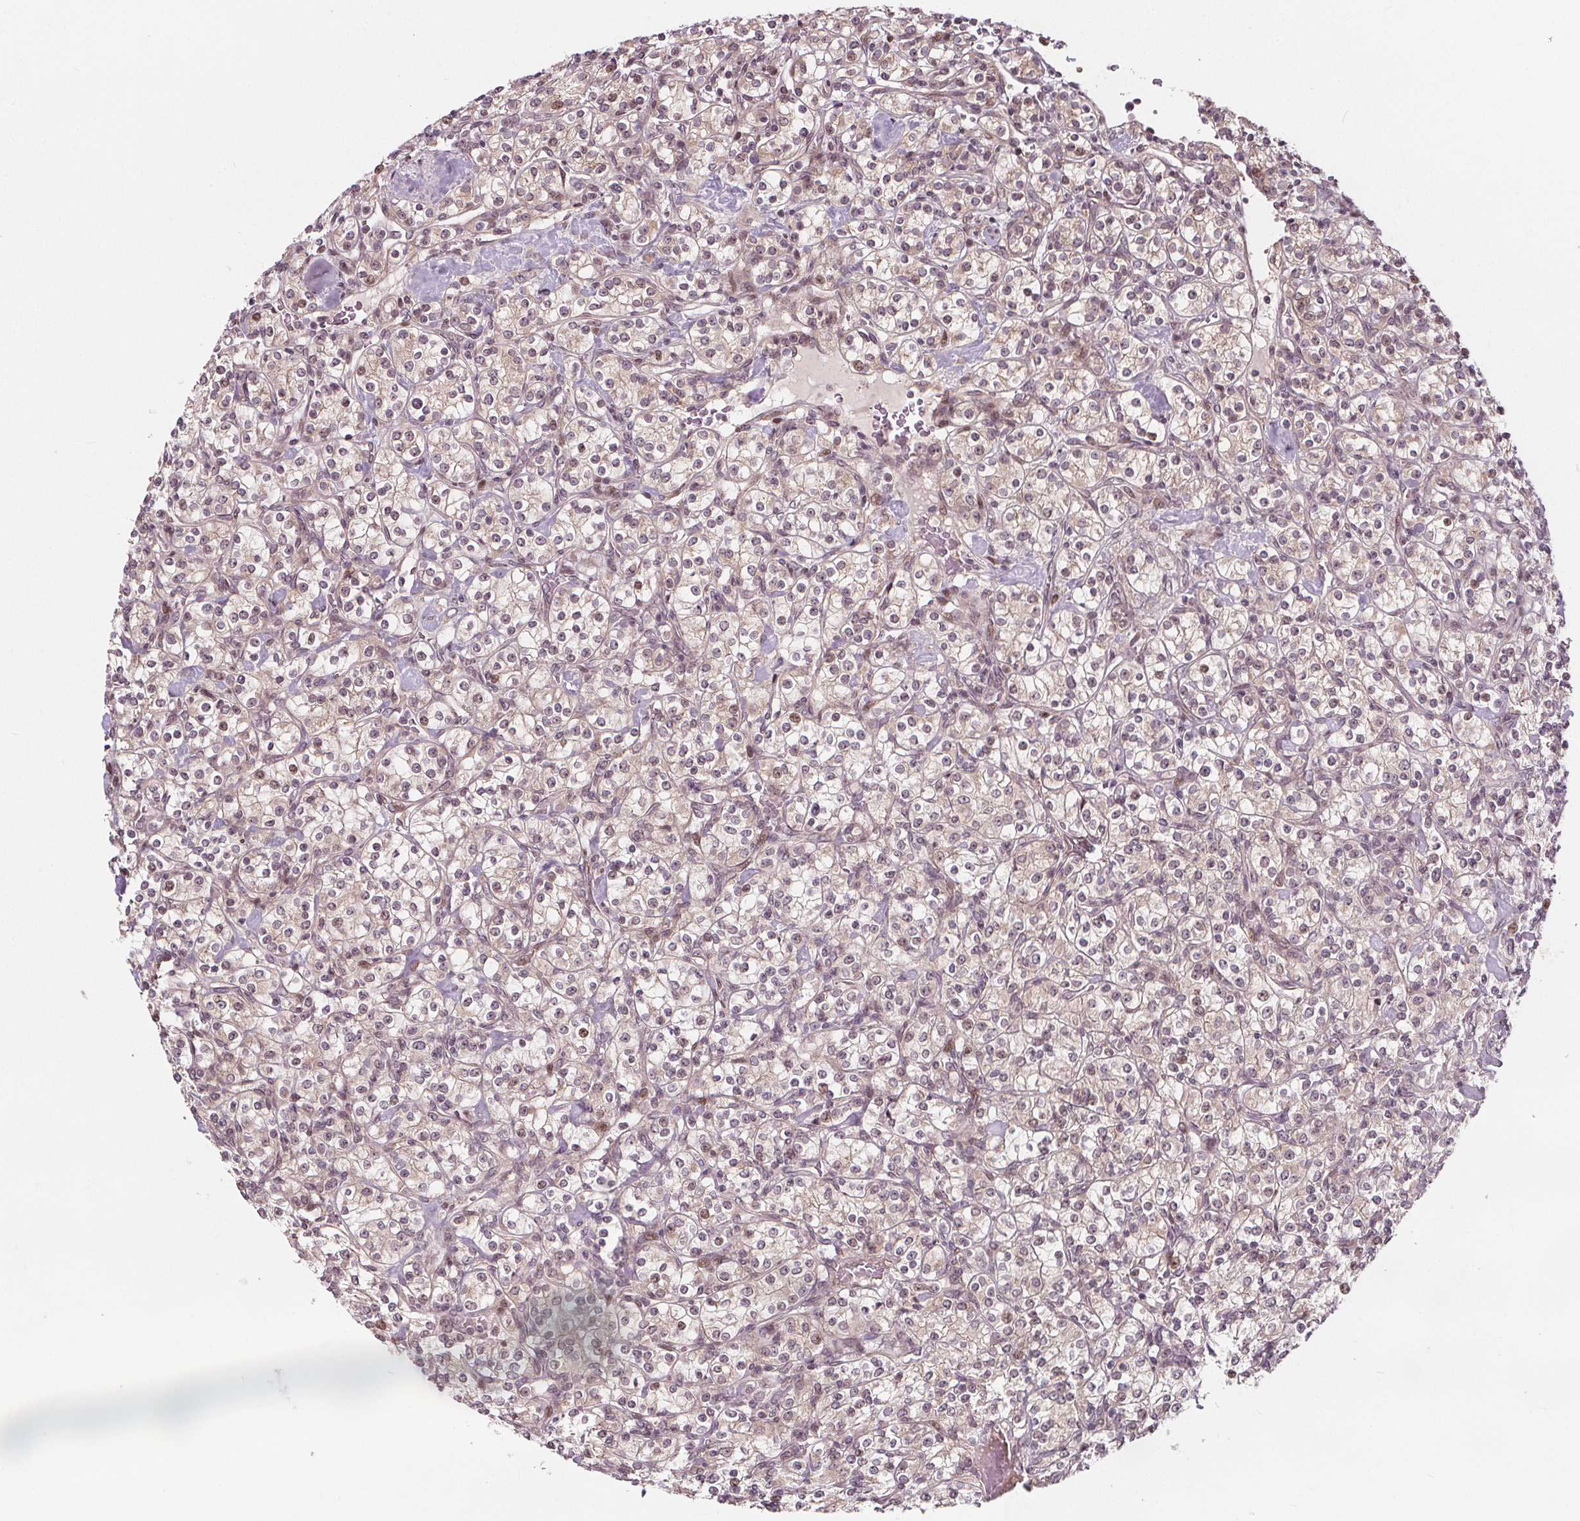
{"staining": {"intensity": "weak", "quantity": "<25%", "location": "nuclear"}, "tissue": "renal cancer", "cell_type": "Tumor cells", "image_type": "cancer", "snomed": [{"axis": "morphology", "description": "Adenocarcinoma, NOS"}, {"axis": "topography", "description": "Kidney"}], "caption": "A high-resolution histopathology image shows IHC staining of renal adenocarcinoma, which reveals no significant staining in tumor cells. (DAB (3,3'-diaminobenzidine) immunohistochemistry, high magnification).", "gene": "AKT1S1", "patient": {"sex": "male", "age": 77}}